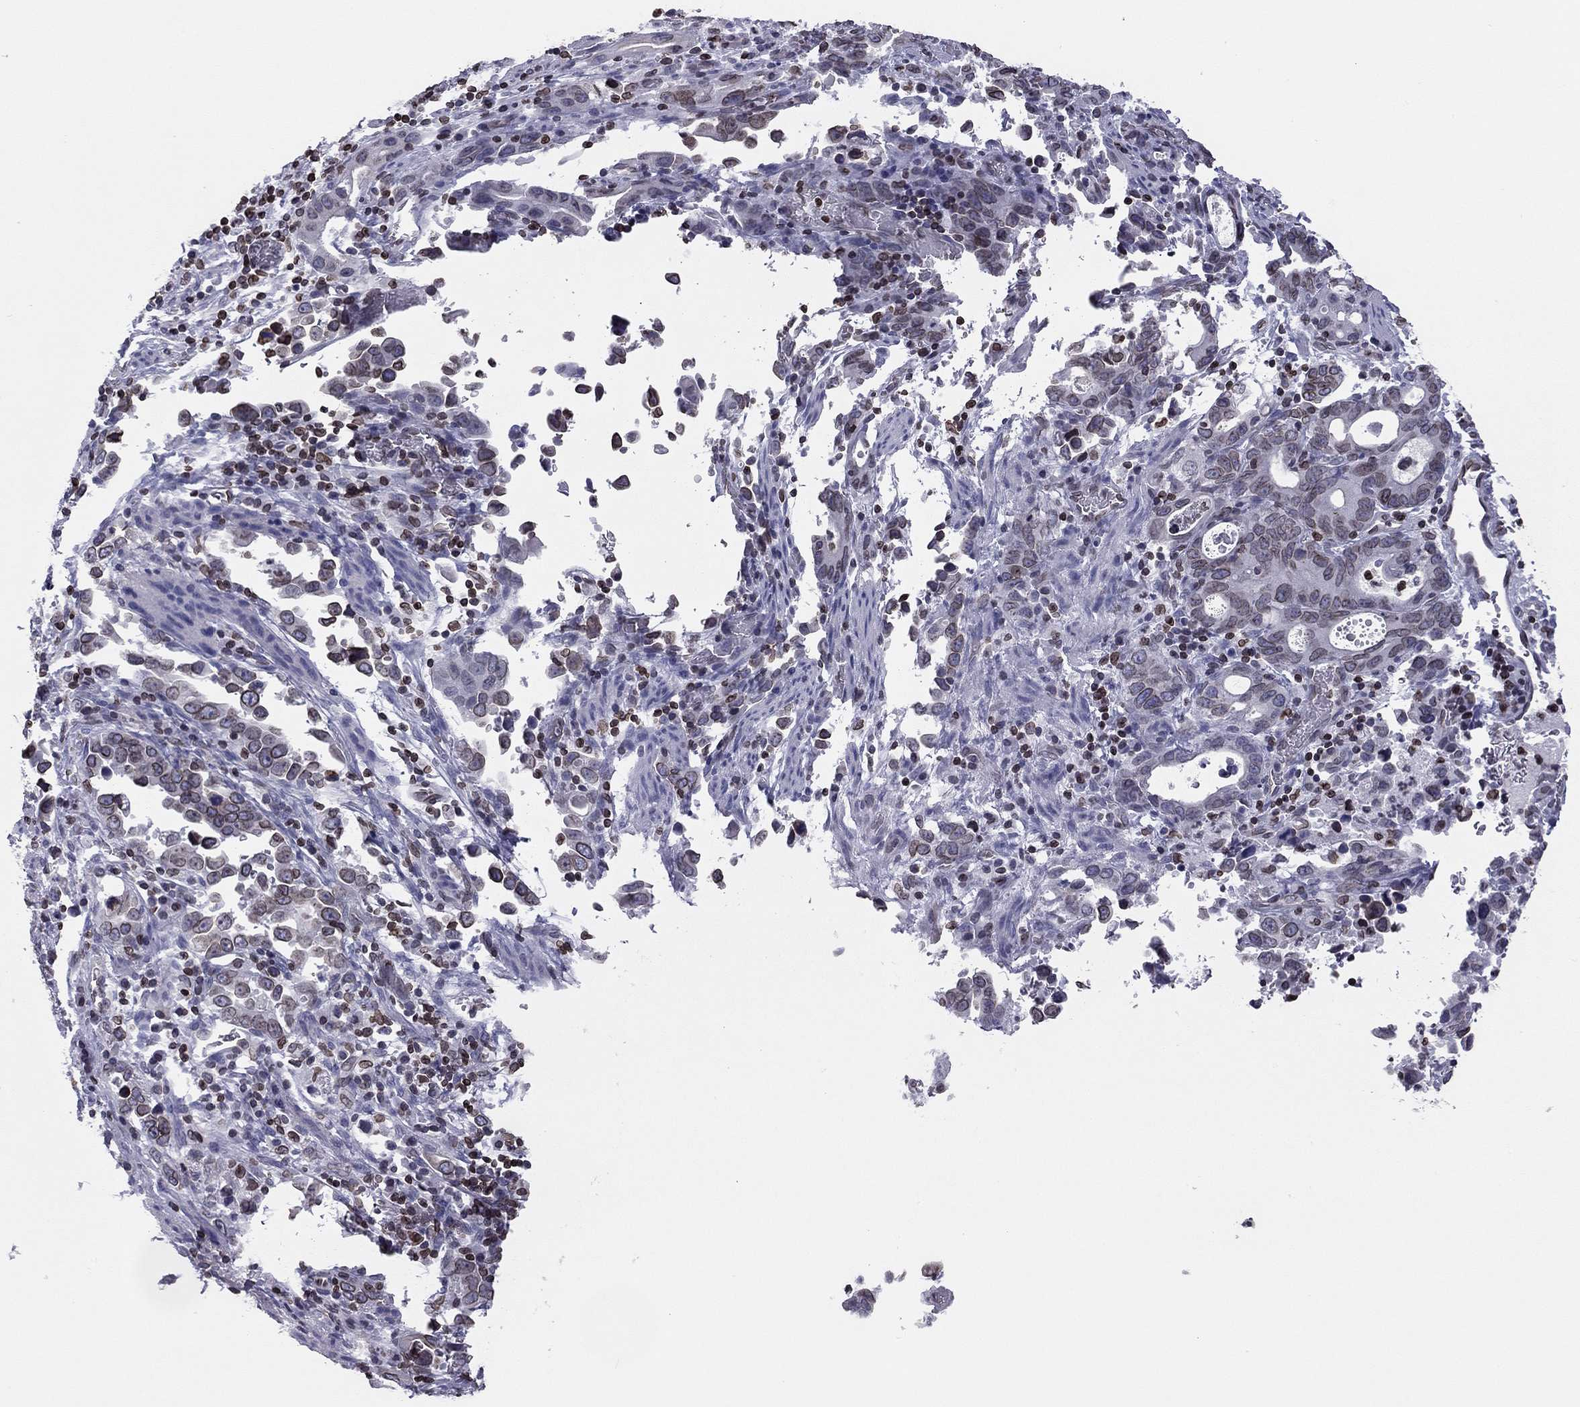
{"staining": {"intensity": "weak", "quantity": ">75%", "location": "cytoplasmic/membranous,nuclear"}, "tissue": "stomach cancer", "cell_type": "Tumor cells", "image_type": "cancer", "snomed": [{"axis": "morphology", "description": "Adenocarcinoma, NOS"}, {"axis": "topography", "description": "Stomach, upper"}], "caption": "The image exhibits a brown stain indicating the presence of a protein in the cytoplasmic/membranous and nuclear of tumor cells in stomach cancer.", "gene": "ESPL1", "patient": {"sex": "male", "age": 74}}